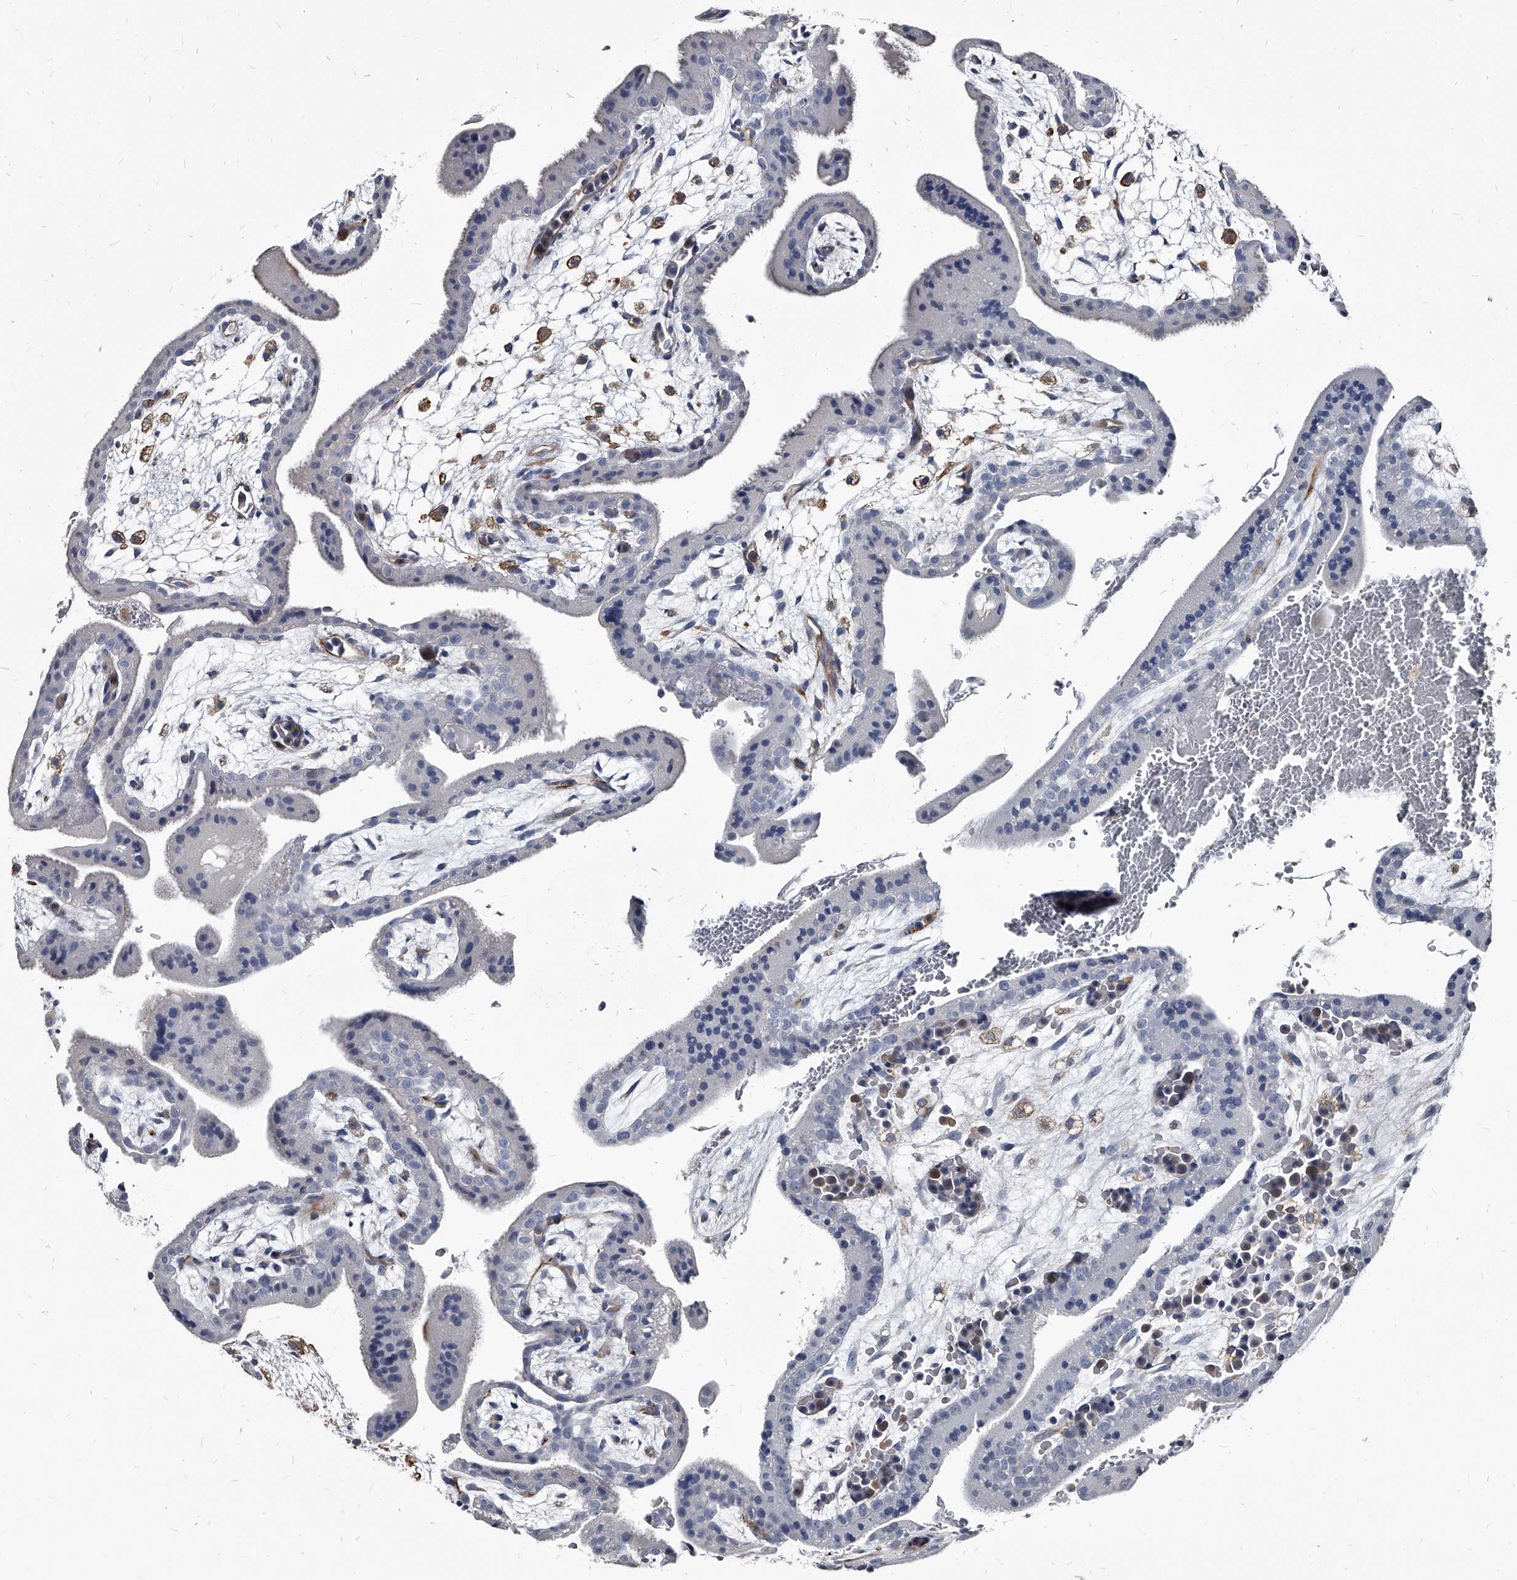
{"staining": {"intensity": "weak", "quantity": "25%-75%", "location": "cytoplasmic/membranous"}, "tissue": "placenta", "cell_type": "Decidual cells", "image_type": "normal", "snomed": [{"axis": "morphology", "description": "Normal tissue, NOS"}, {"axis": "topography", "description": "Placenta"}], "caption": "Decidual cells reveal weak cytoplasmic/membranous positivity in about 25%-75% of cells in unremarkable placenta. The staining was performed using DAB (3,3'-diaminobenzidine), with brown indicating positive protein expression. Nuclei are stained blue with hematoxylin.", "gene": "PGLYRP3", "patient": {"sex": "female", "age": 35}}